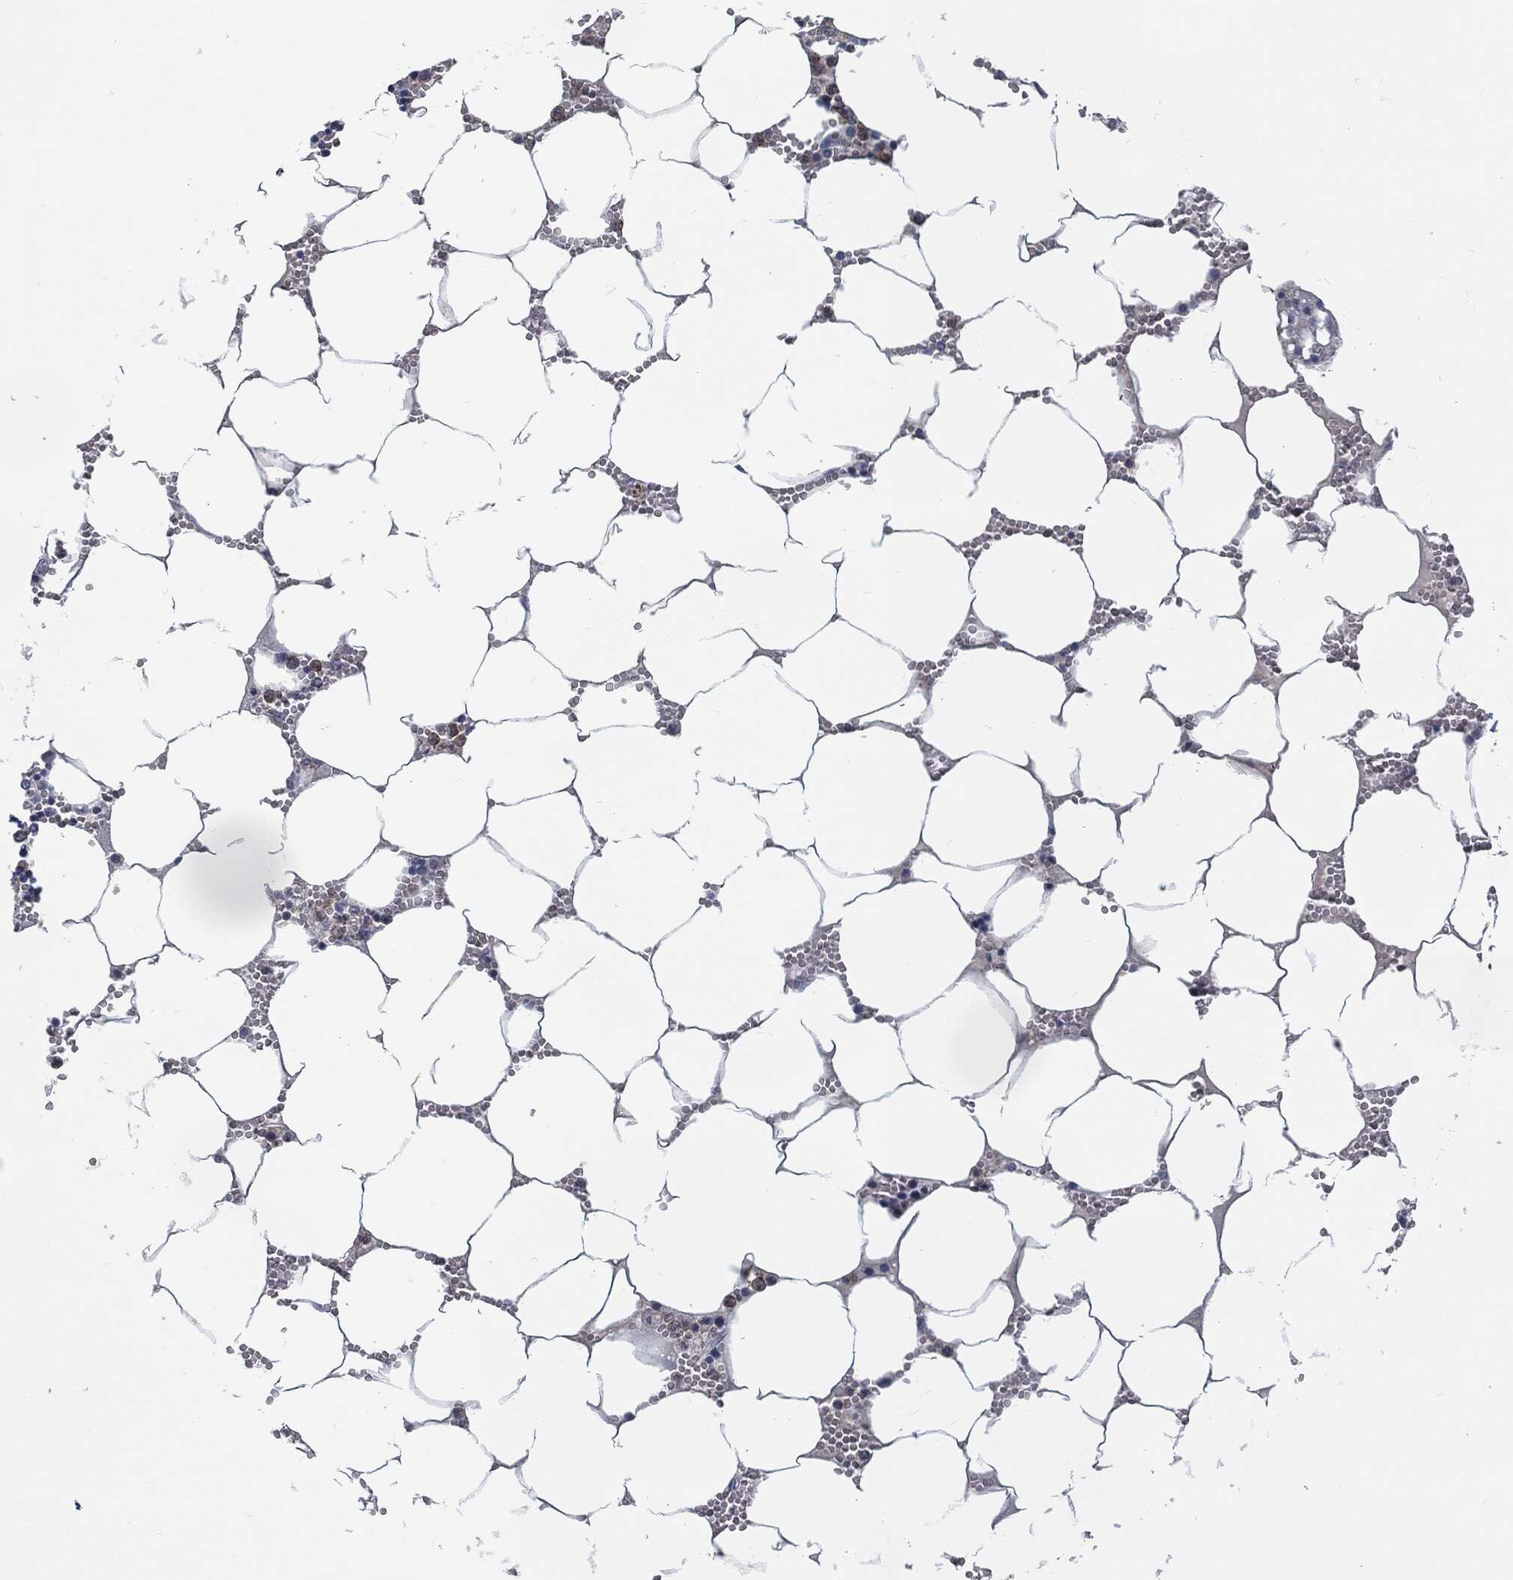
{"staining": {"intensity": "negative", "quantity": "none", "location": "none"}, "tissue": "bone marrow", "cell_type": "Hematopoietic cells", "image_type": "normal", "snomed": [{"axis": "morphology", "description": "Normal tissue, NOS"}, {"axis": "topography", "description": "Bone marrow"}], "caption": "The immunohistochemistry photomicrograph has no significant positivity in hematopoietic cells of bone marrow. (DAB immunohistochemistry (IHC) with hematoxylin counter stain).", "gene": "SVIL", "patient": {"sex": "female", "age": 64}}